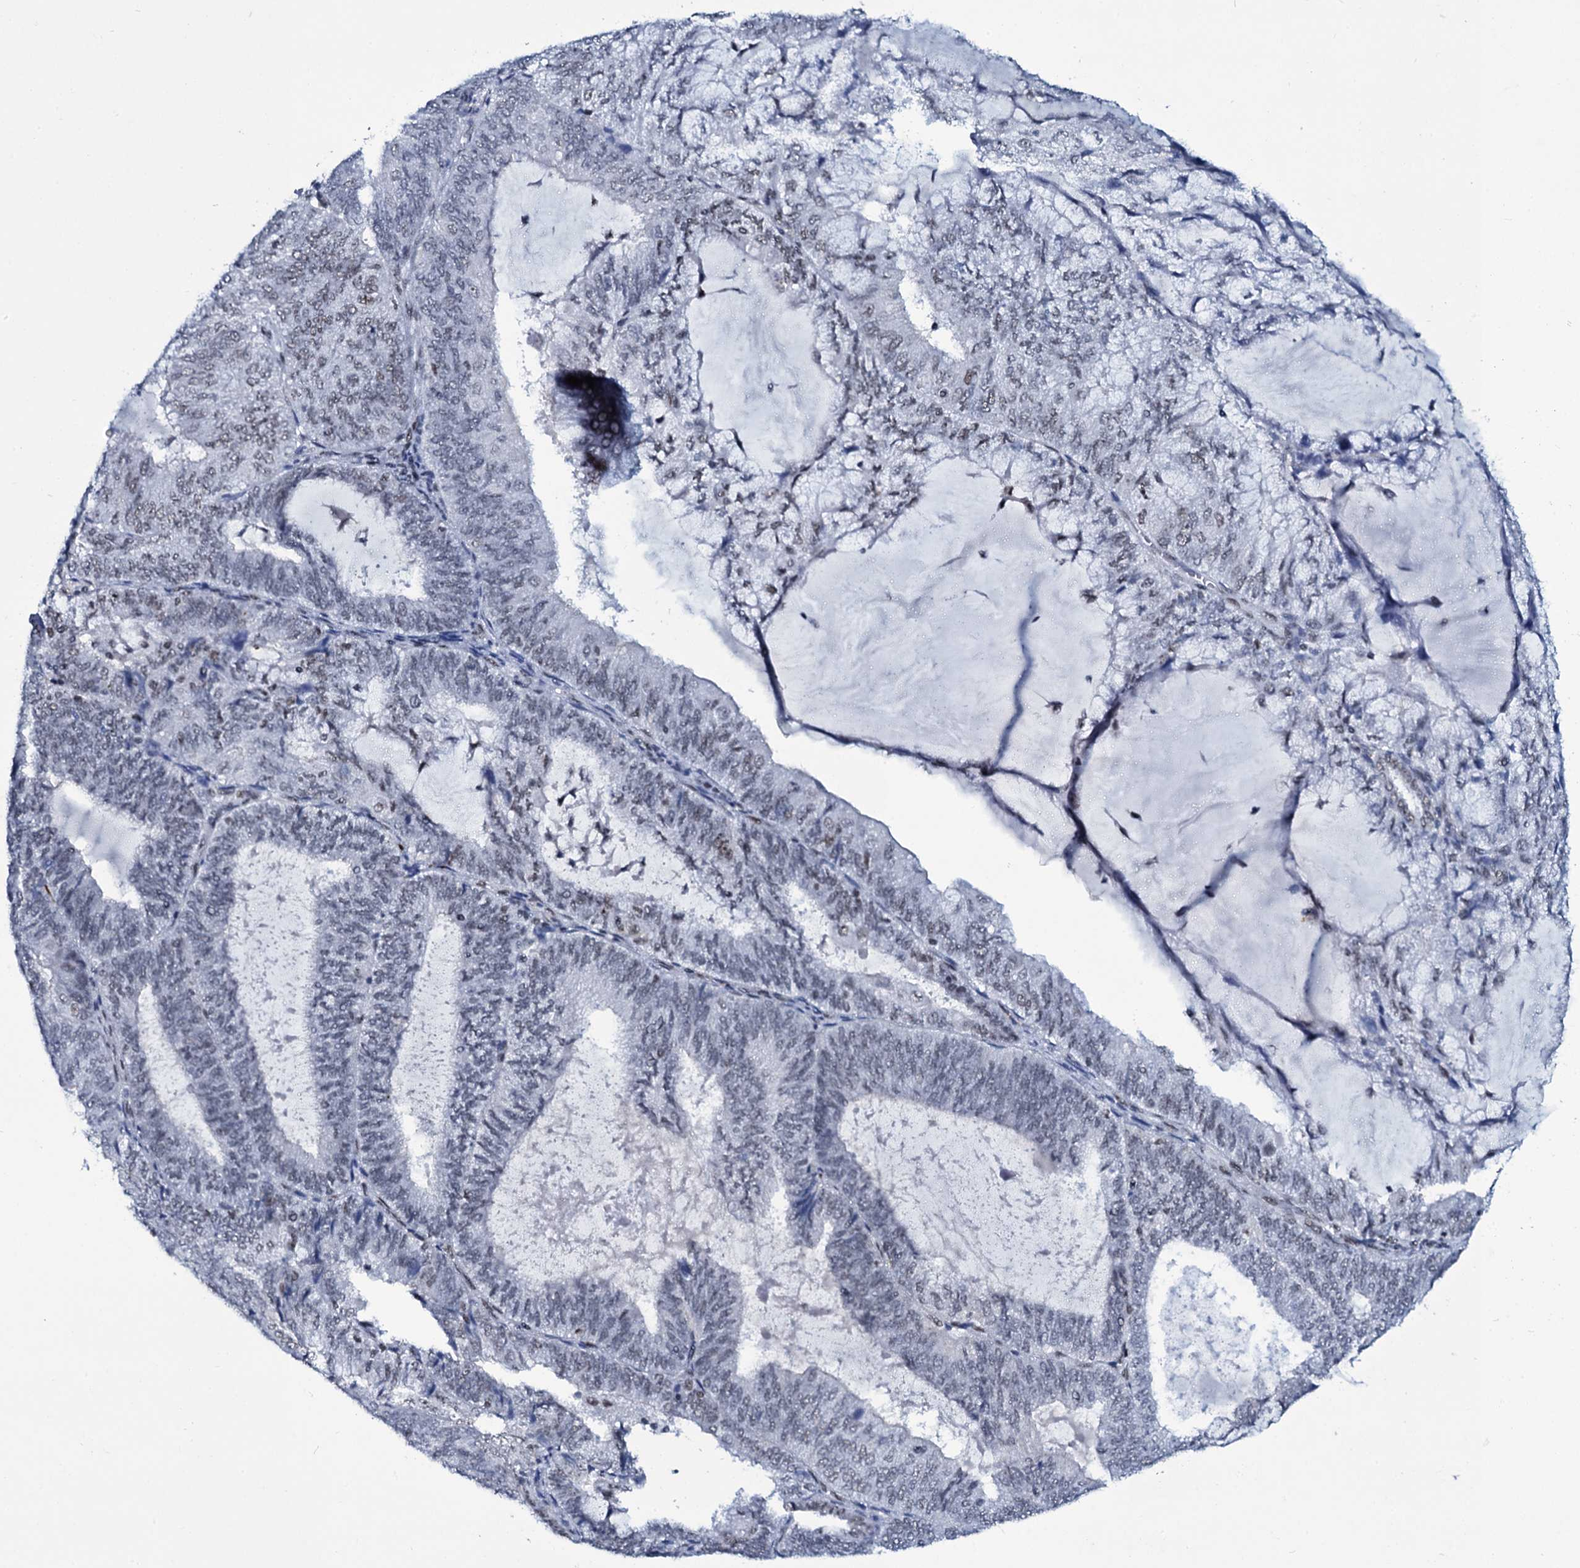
{"staining": {"intensity": "negative", "quantity": "none", "location": "none"}, "tissue": "endometrial cancer", "cell_type": "Tumor cells", "image_type": "cancer", "snomed": [{"axis": "morphology", "description": "Adenocarcinoma, NOS"}, {"axis": "topography", "description": "Endometrium"}], "caption": "Endometrial adenocarcinoma was stained to show a protein in brown. There is no significant expression in tumor cells.", "gene": "ZMIZ2", "patient": {"sex": "female", "age": 81}}